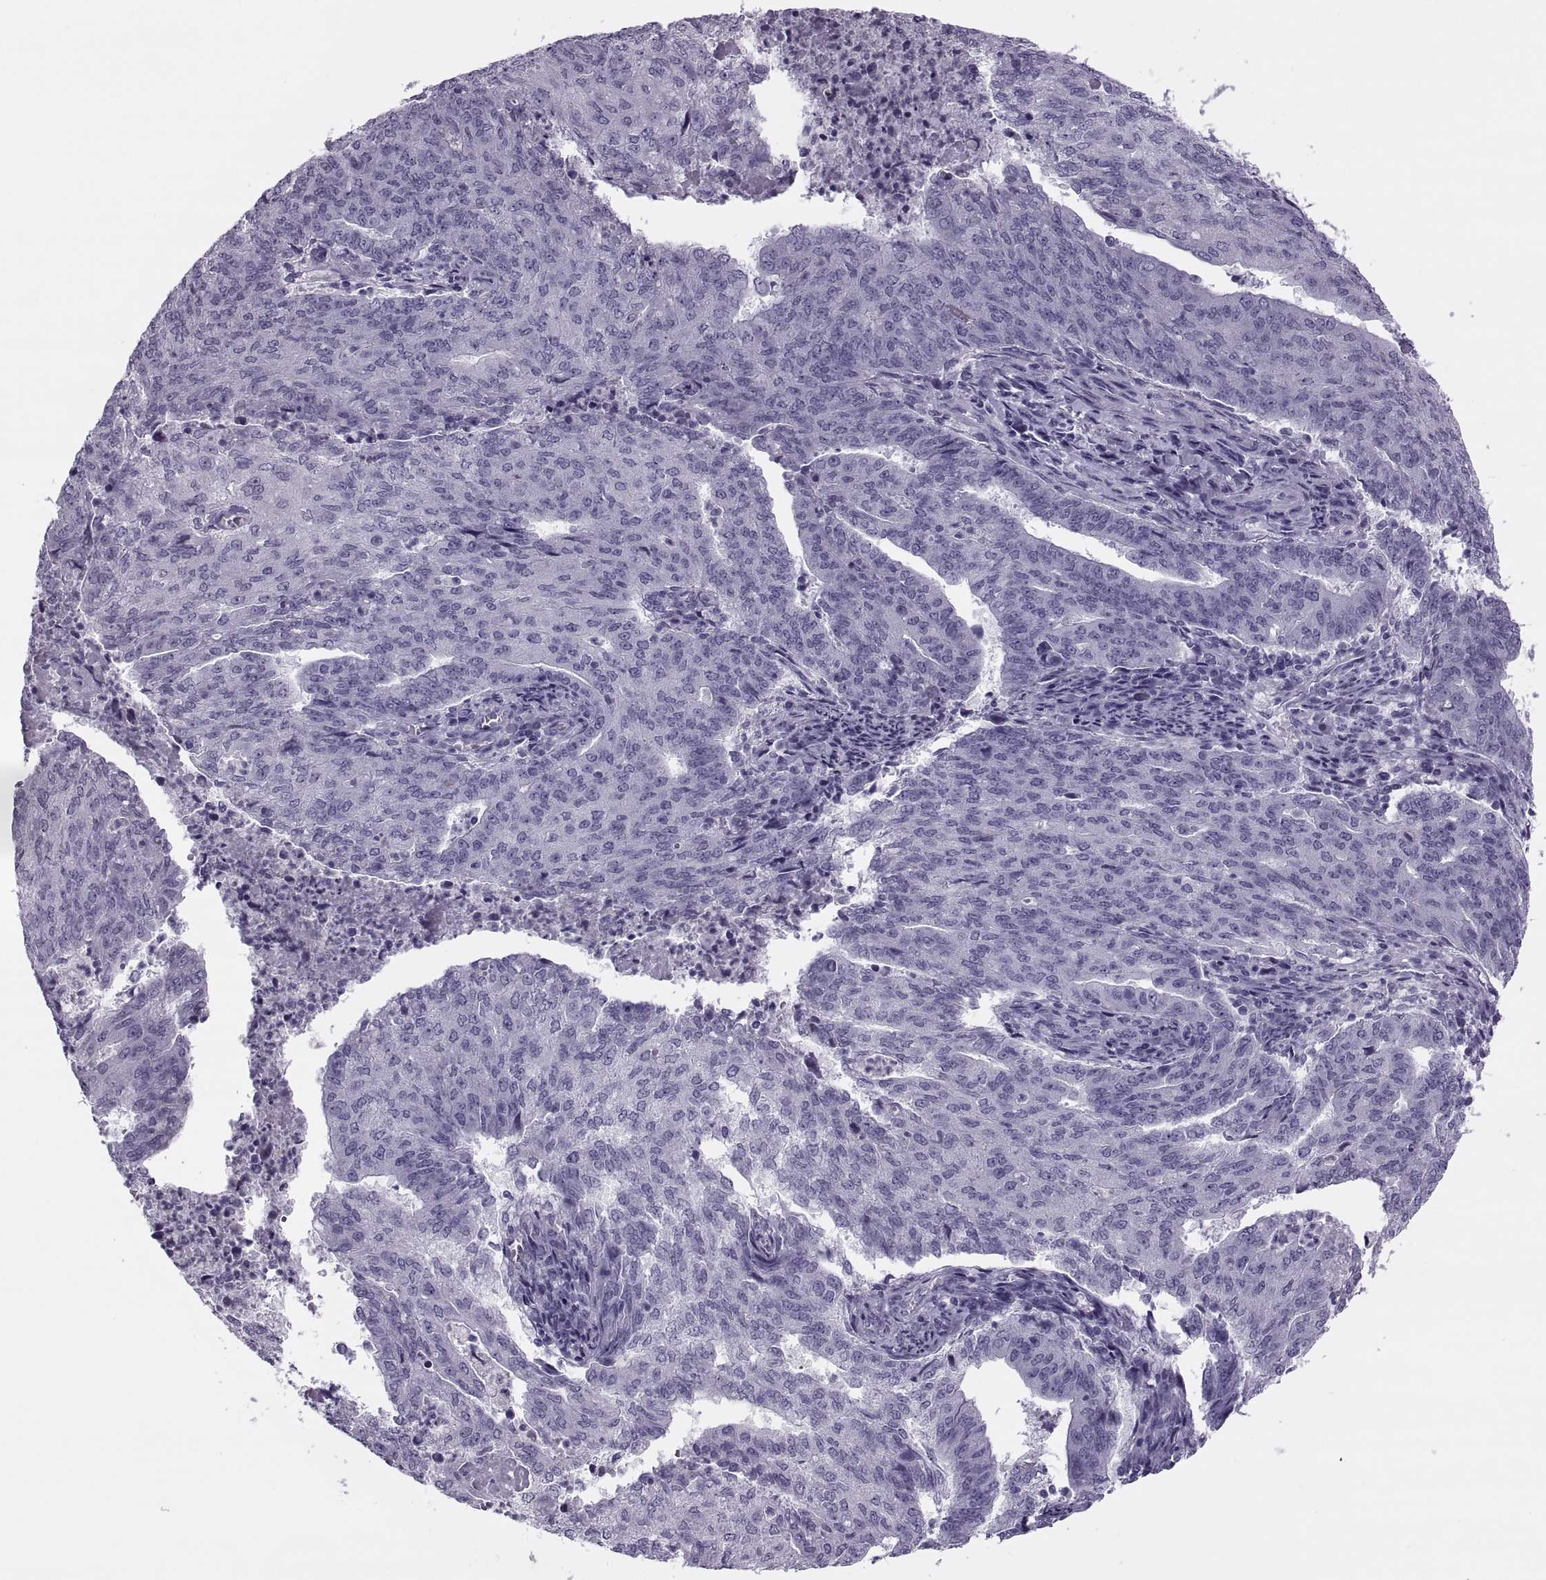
{"staining": {"intensity": "negative", "quantity": "none", "location": "none"}, "tissue": "endometrial cancer", "cell_type": "Tumor cells", "image_type": "cancer", "snomed": [{"axis": "morphology", "description": "Adenocarcinoma, NOS"}, {"axis": "topography", "description": "Endometrium"}], "caption": "Tumor cells are negative for protein expression in human endometrial cancer (adenocarcinoma).", "gene": "SYNGR4", "patient": {"sex": "female", "age": 82}}